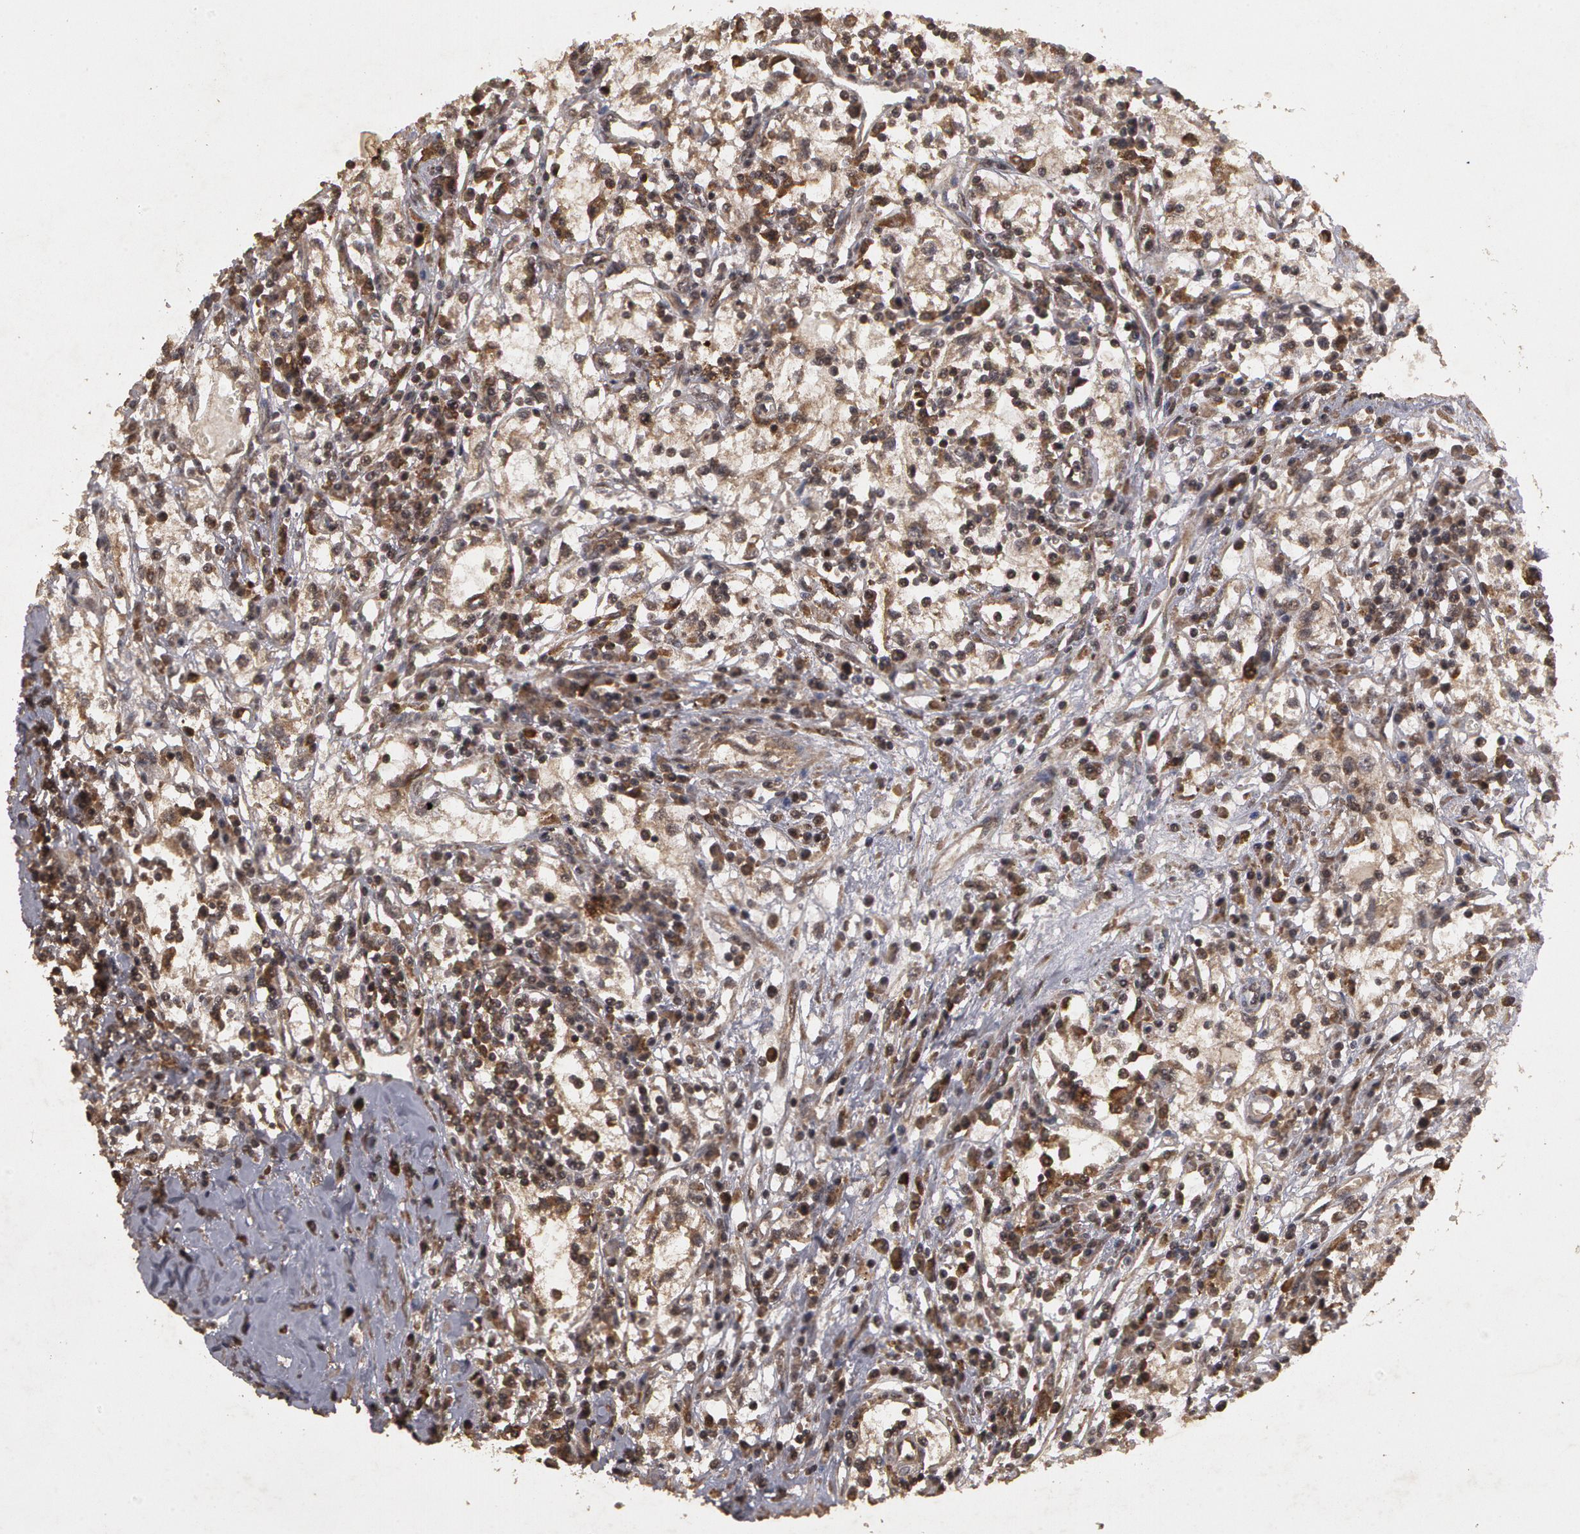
{"staining": {"intensity": "weak", "quantity": "25%-75%", "location": "cytoplasmic/membranous"}, "tissue": "renal cancer", "cell_type": "Tumor cells", "image_type": "cancer", "snomed": [{"axis": "morphology", "description": "Adenocarcinoma, NOS"}, {"axis": "topography", "description": "Kidney"}], "caption": "This is an image of immunohistochemistry (IHC) staining of renal cancer, which shows weak staining in the cytoplasmic/membranous of tumor cells.", "gene": "CALR", "patient": {"sex": "male", "age": 82}}